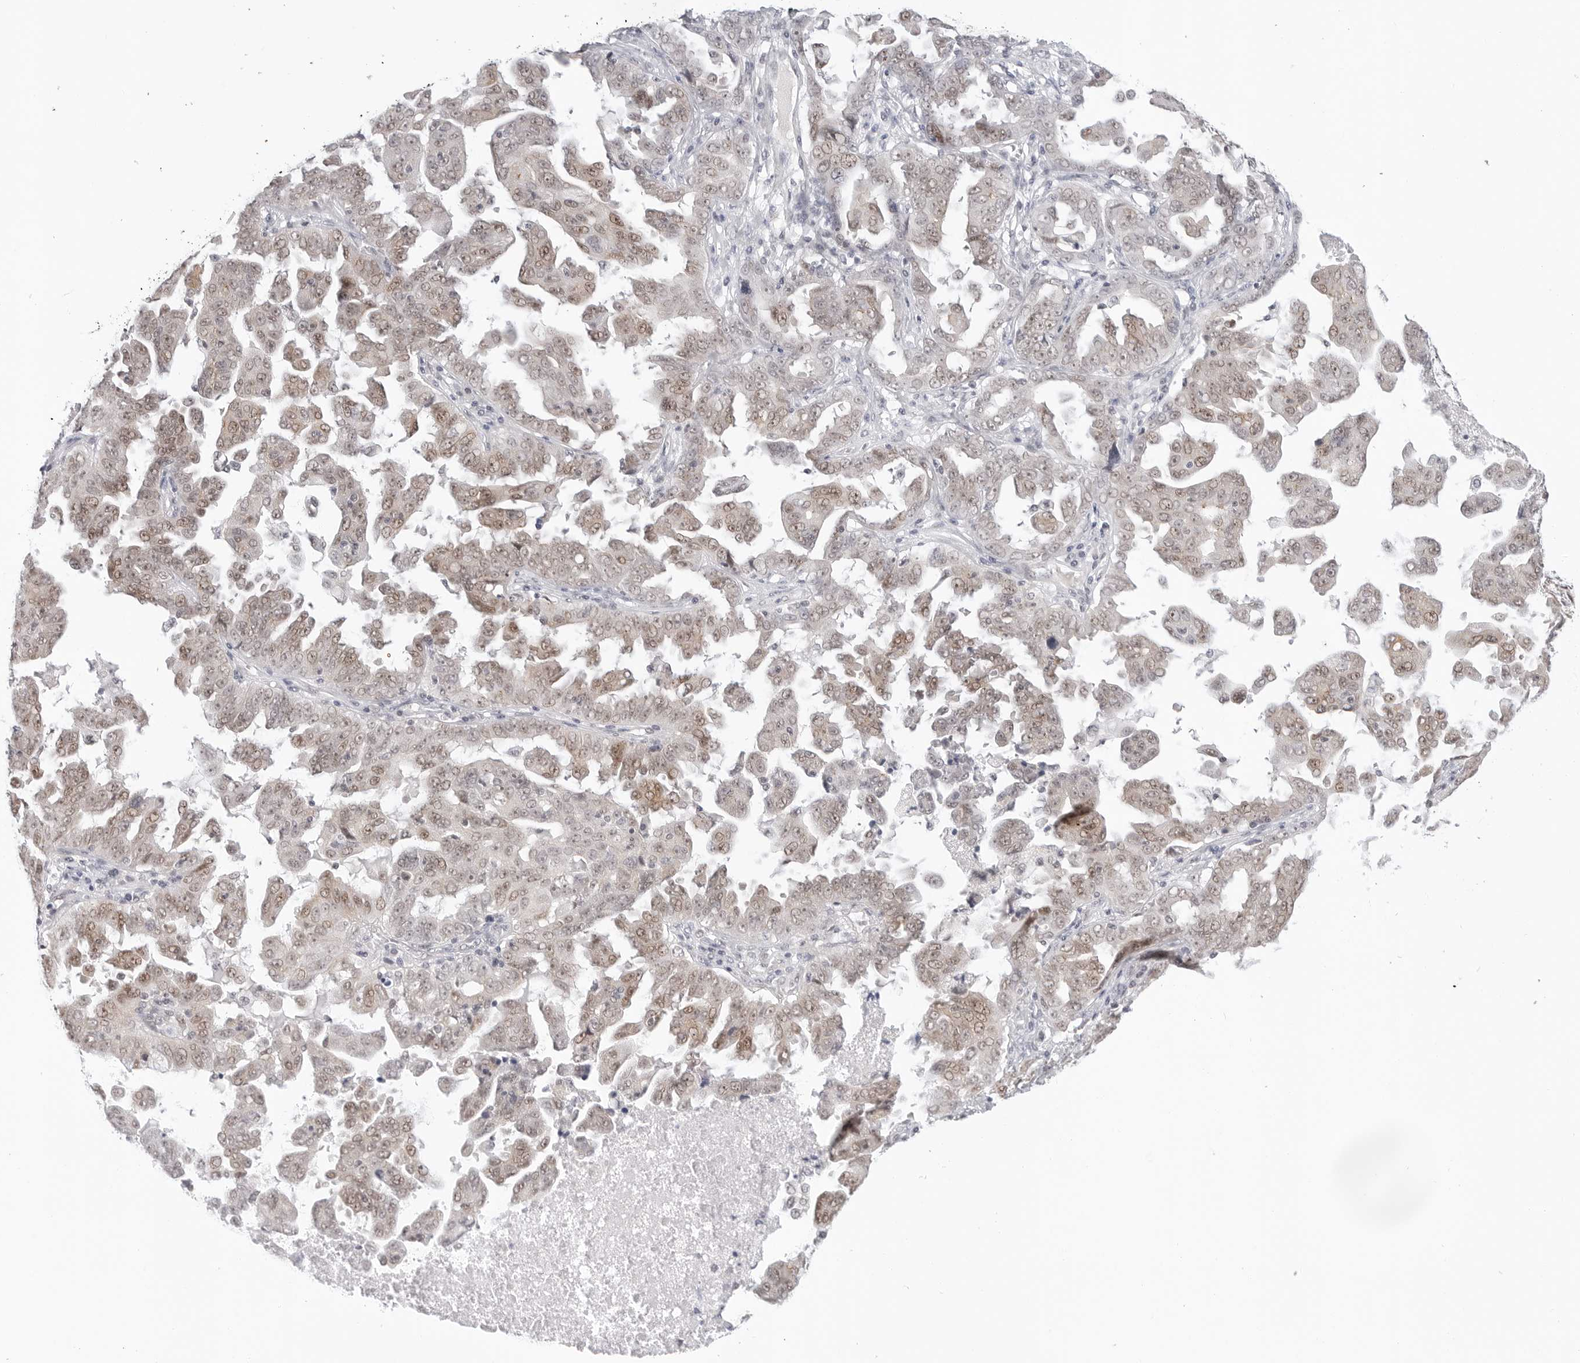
{"staining": {"intensity": "weak", "quantity": ">75%", "location": "cytoplasmic/membranous,nuclear"}, "tissue": "ovarian cancer", "cell_type": "Tumor cells", "image_type": "cancer", "snomed": [{"axis": "morphology", "description": "Carcinoma, endometroid"}, {"axis": "topography", "description": "Ovary"}], "caption": "There is low levels of weak cytoplasmic/membranous and nuclear staining in tumor cells of ovarian endometroid carcinoma, as demonstrated by immunohistochemical staining (brown color).", "gene": "TSEN2", "patient": {"sex": "female", "age": 62}}